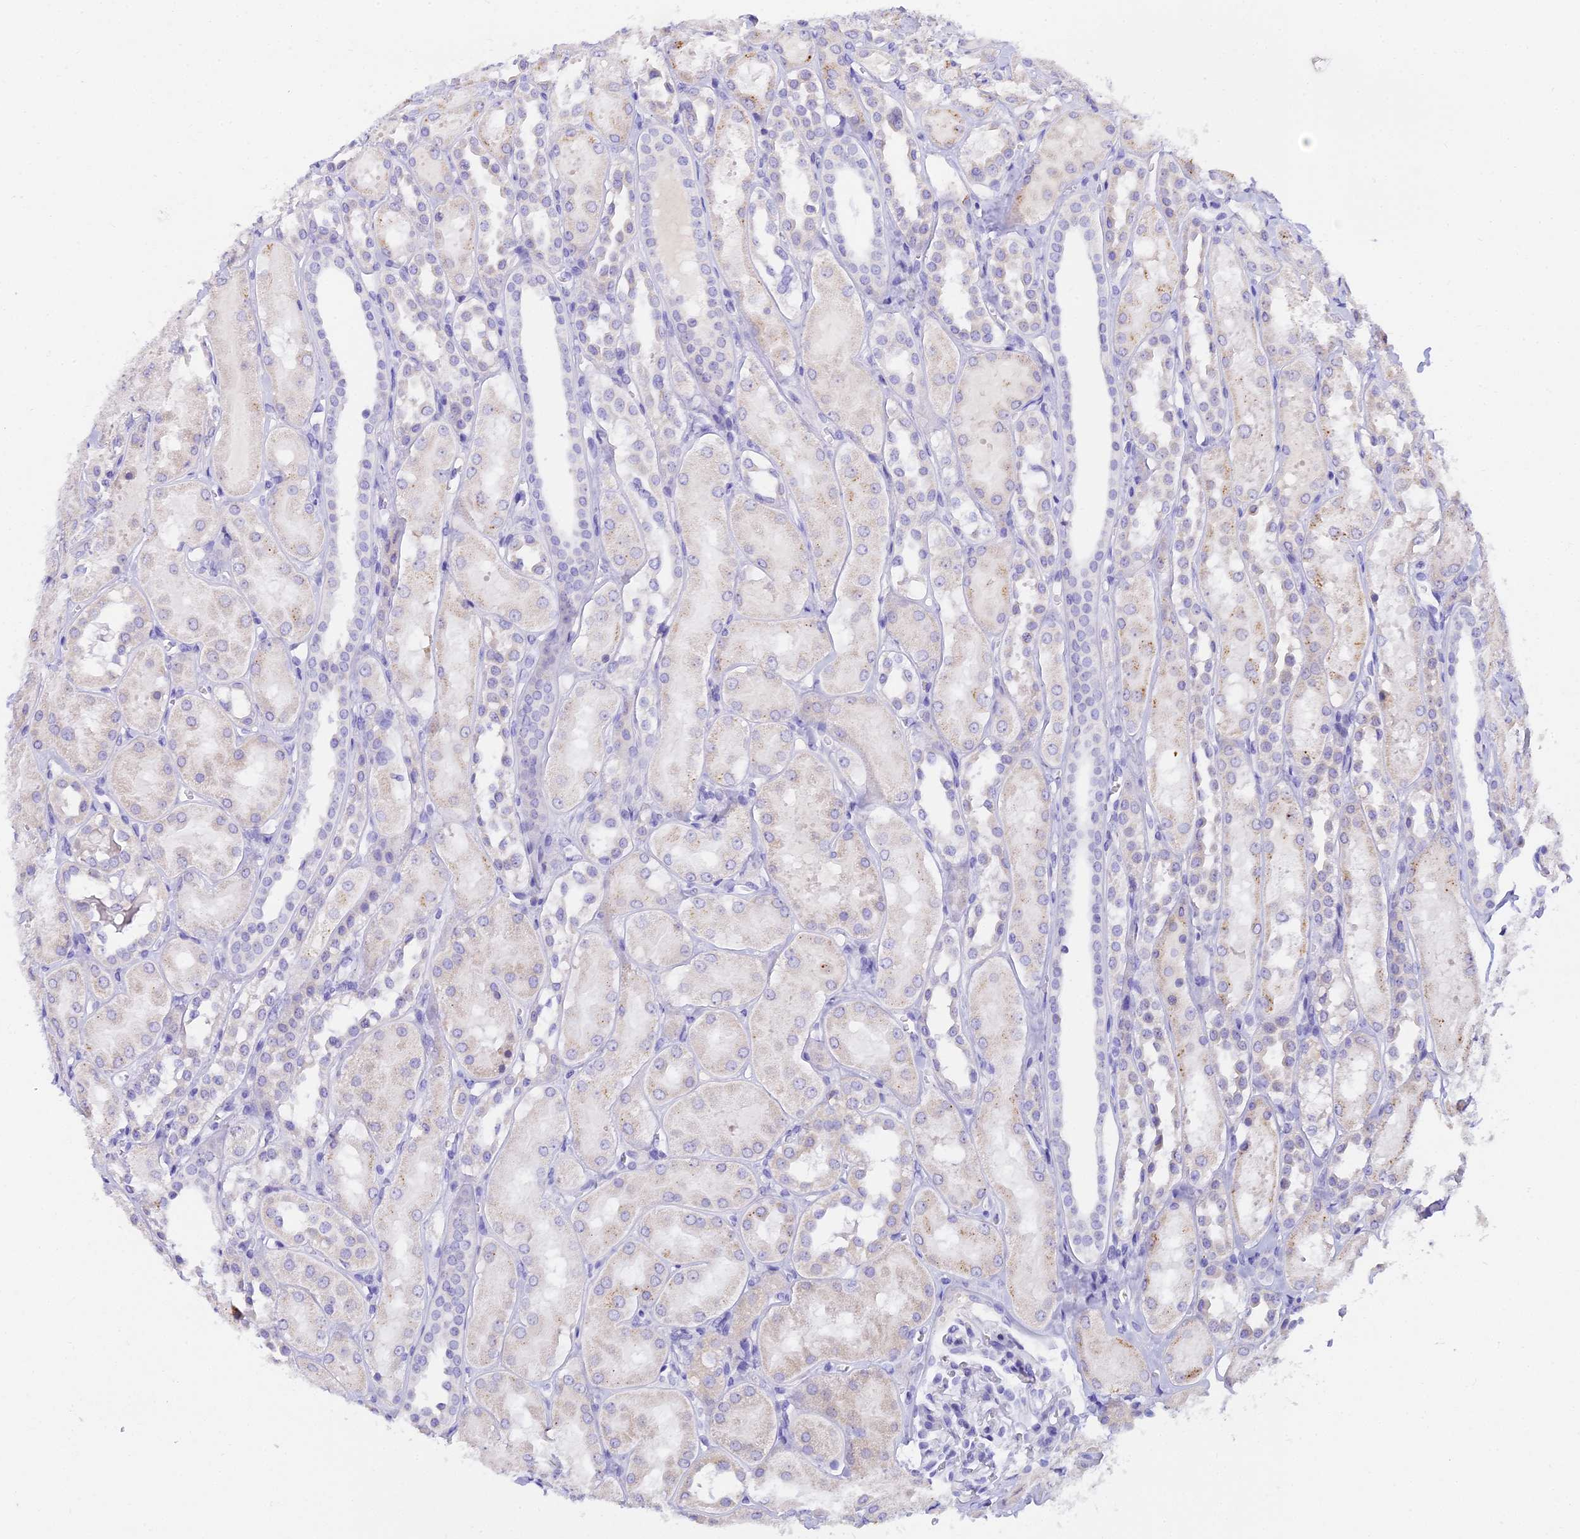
{"staining": {"intensity": "negative", "quantity": "none", "location": "none"}, "tissue": "kidney", "cell_type": "Cells in glomeruli", "image_type": "normal", "snomed": [{"axis": "morphology", "description": "Normal tissue, NOS"}, {"axis": "topography", "description": "Kidney"}, {"axis": "topography", "description": "Urinary bladder"}], "caption": "This is an immunohistochemistry (IHC) image of normal kidney. There is no positivity in cells in glomeruli.", "gene": "VWC2L", "patient": {"sex": "male", "age": 16}}